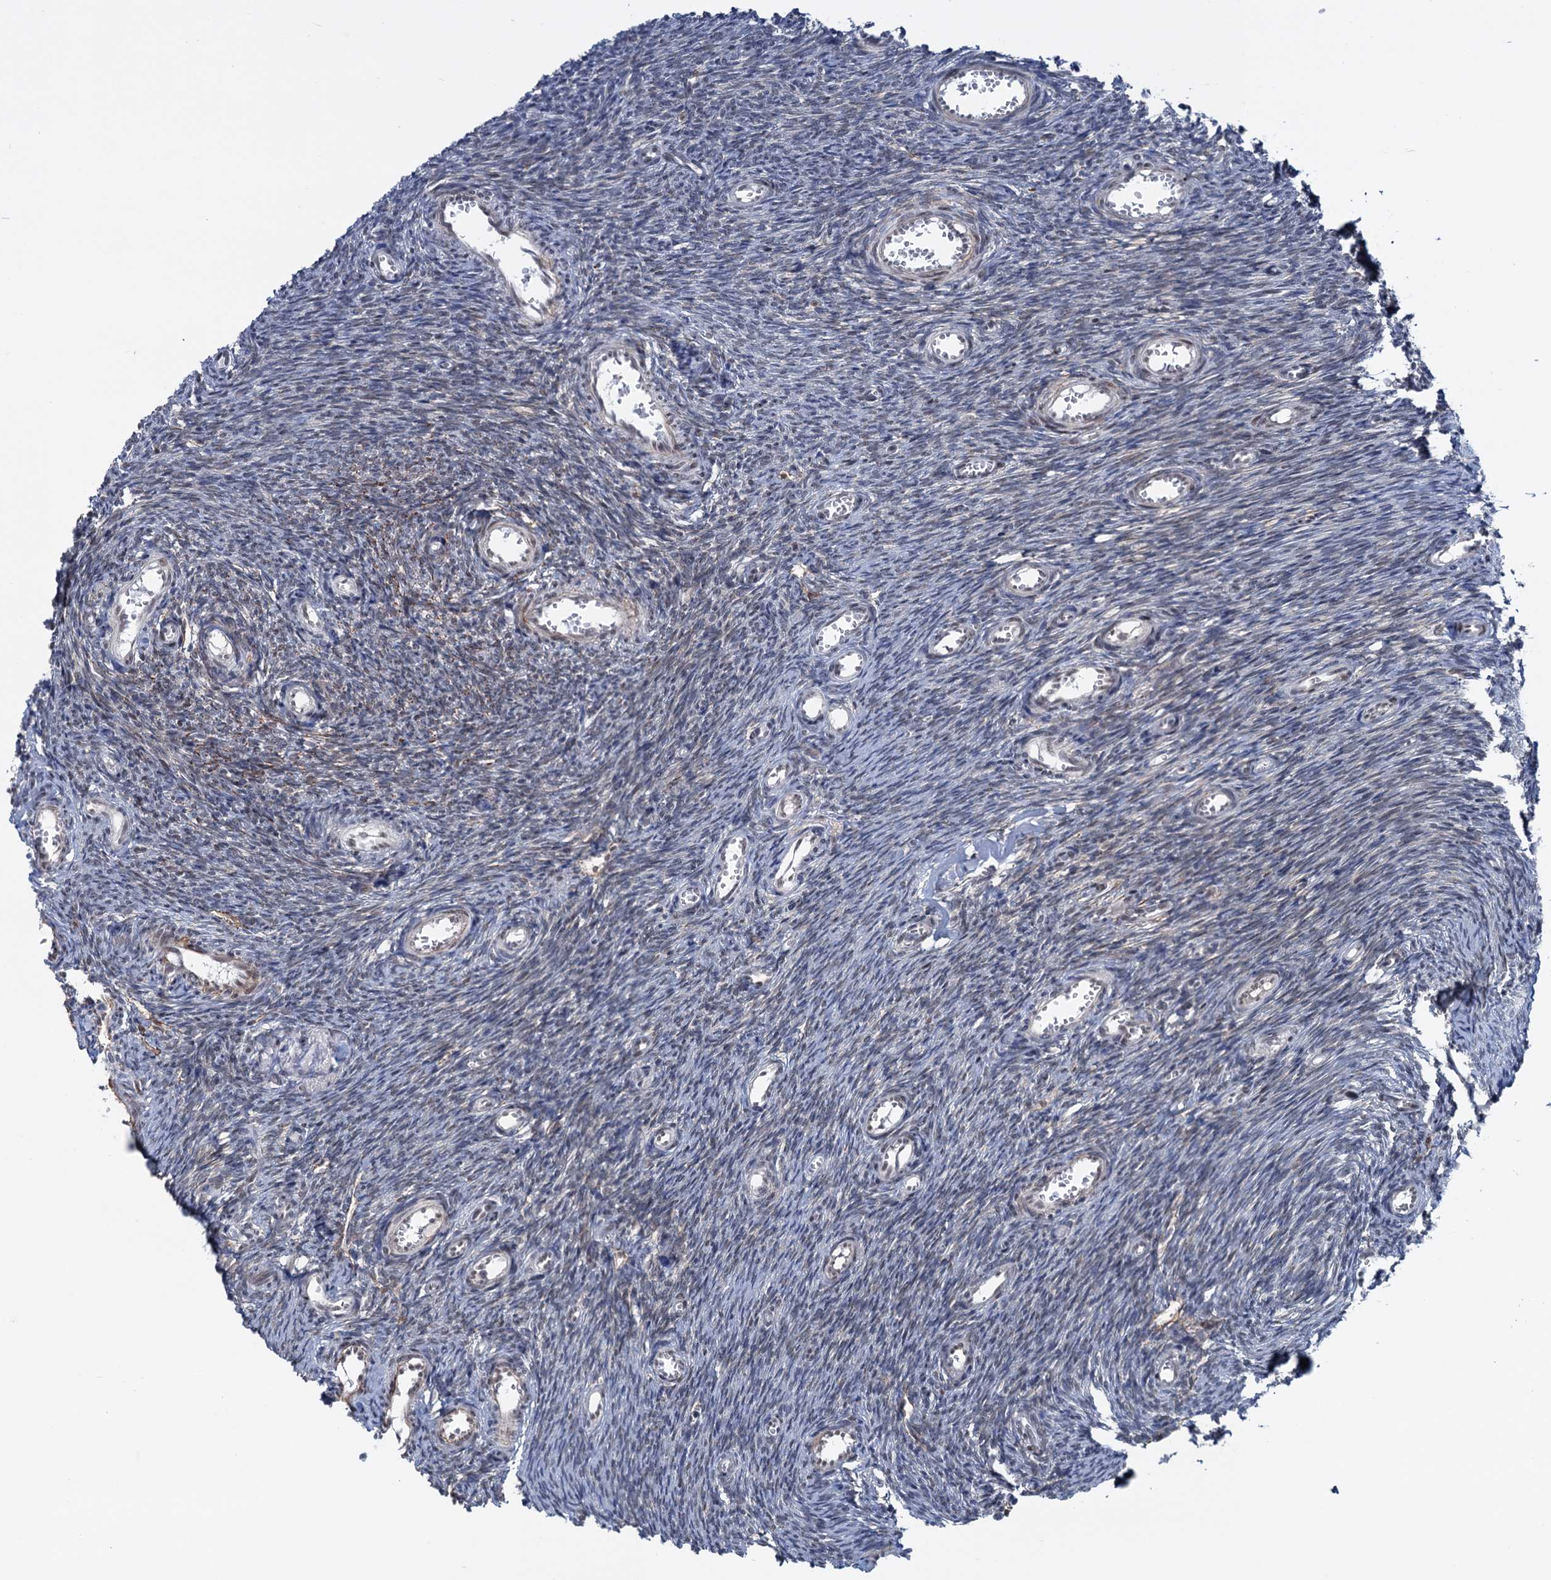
{"staining": {"intensity": "weak", "quantity": "<25%", "location": "nuclear"}, "tissue": "ovary", "cell_type": "Ovarian stroma cells", "image_type": "normal", "snomed": [{"axis": "morphology", "description": "Normal tissue, NOS"}, {"axis": "topography", "description": "Ovary"}], "caption": "An immunohistochemistry (IHC) image of benign ovary is shown. There is no staining in ovarian stroma cells of ovary.", "gene": "SAE1", "patient": {"sex": "female", "age": 44}}